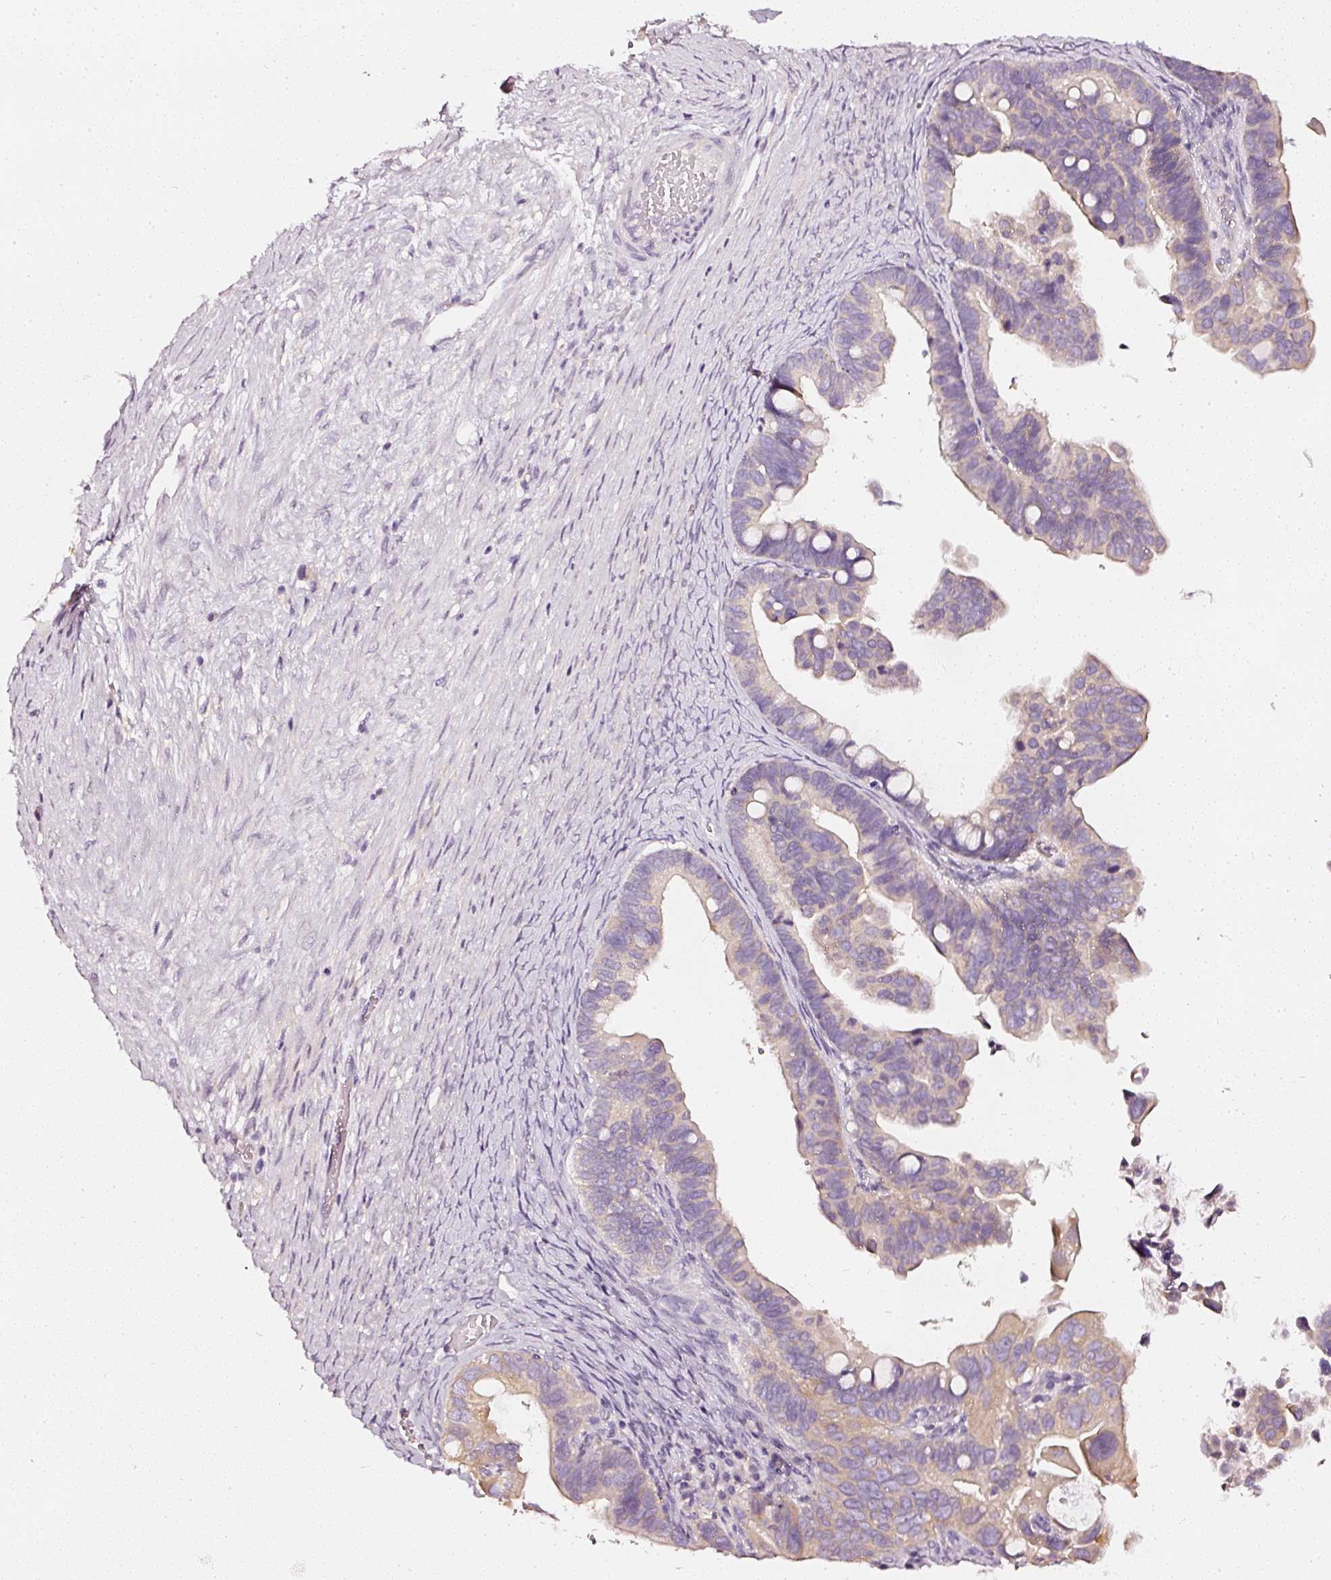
{"staining": {"intensity": "moderate", "quantity": "<25%", "location": "cytoplasmic/membranous"}, "tissue": "ovarian cancer", "cell_type": "Tumor cells", "image_type": "cancer", "snomed": [{"axis": "morphology", "description": "Cystadenocarcinoma, serous, NOS"}, {"axis": "topography", "description": "Ovary"}], "caption": "Immunohistochemical staining of ovarian cancer demonstrates low levels of moderate cytoplasmic/membranous protein positivity in about <25% of tumor cells.", "gene": "CNP", "patient": {"sex": "female", "age": 56}}